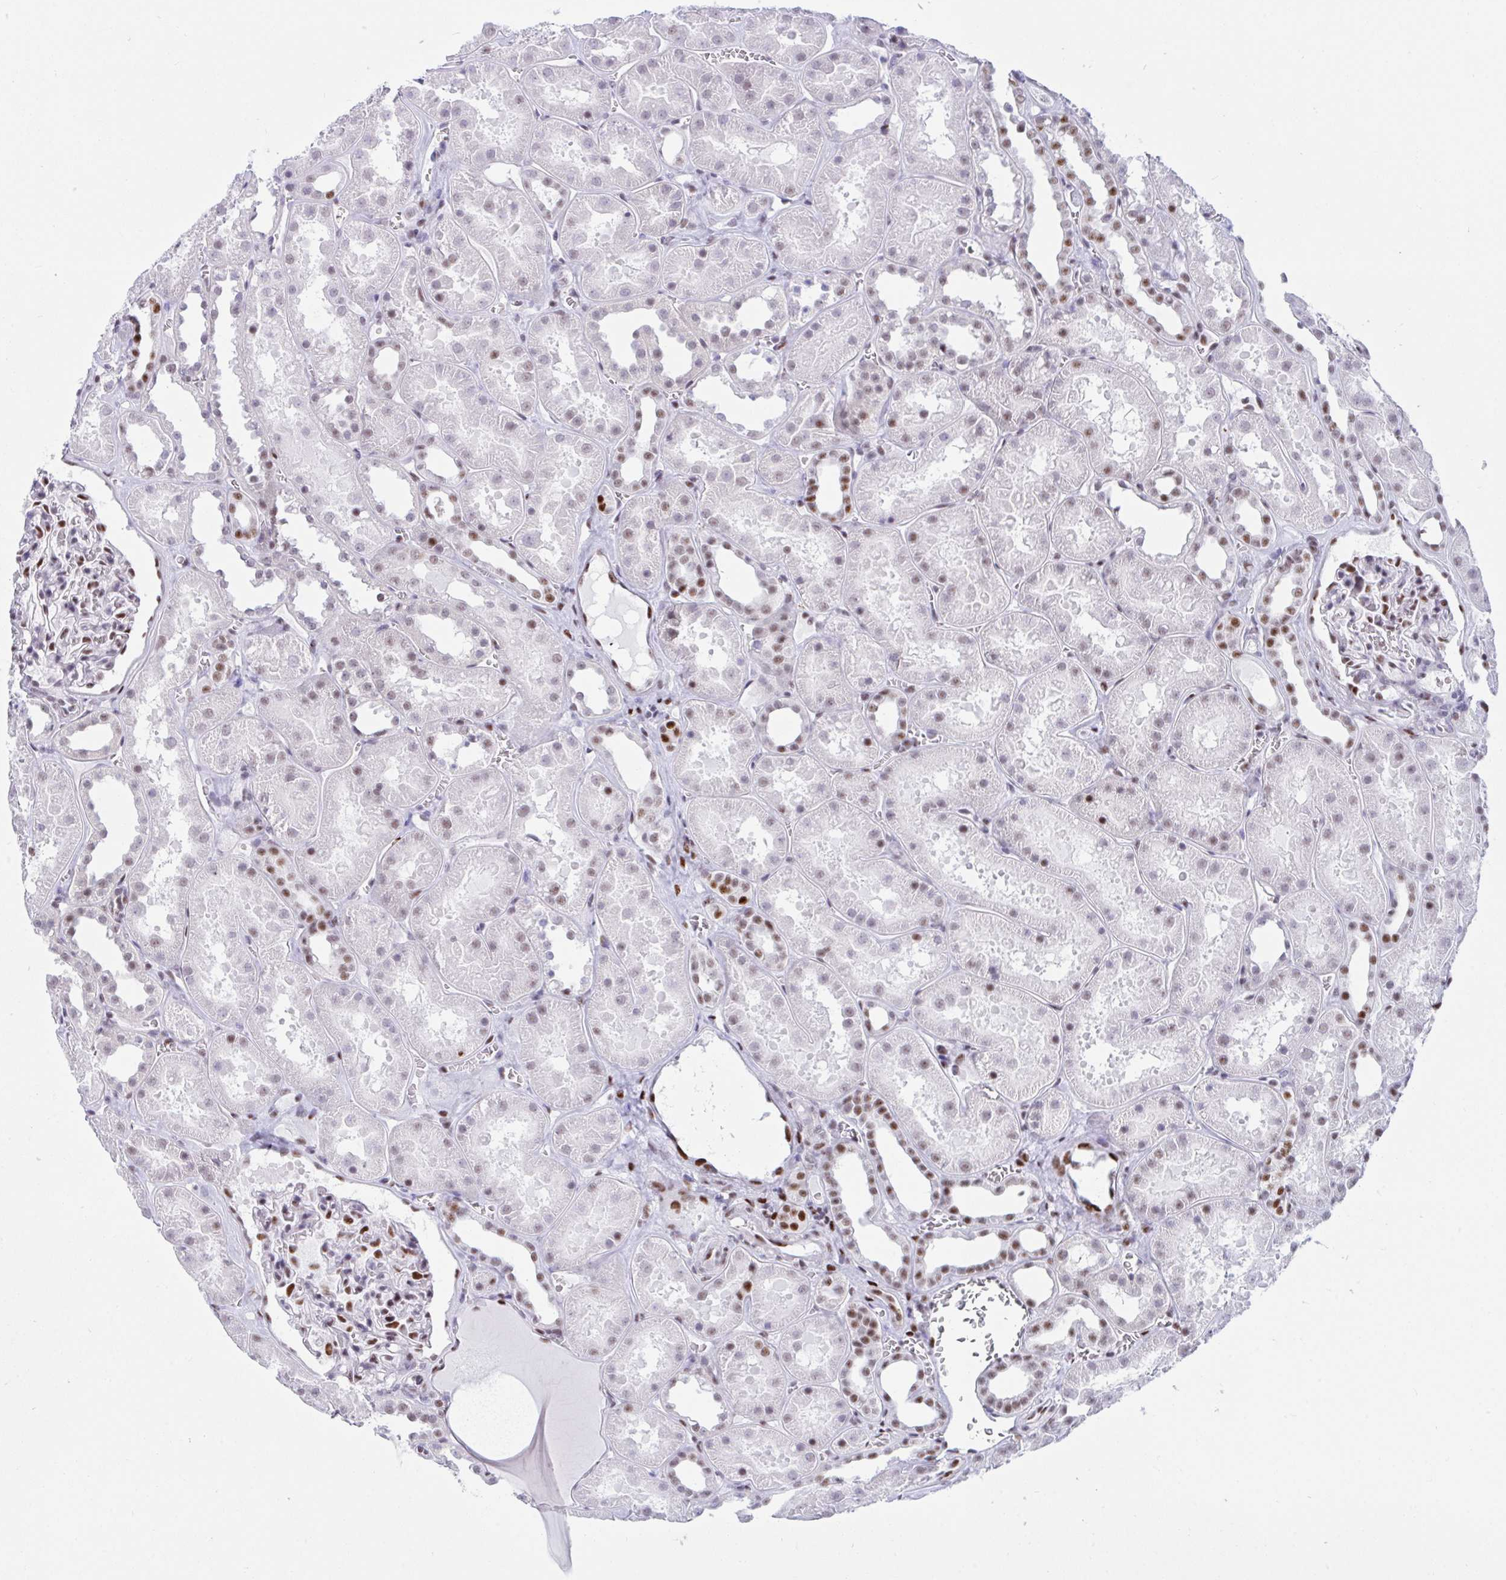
{"staining": {"intensity": "strong", "quantity": "25%-75%", "location": "nuclear"}, "tissue": "kidney", "cell_type": "Cells in glomeruli", "image_type": "normal", "snomed": [{"axis": "morphology", "description": "Normal tissue, NOS"}, {"axis": "topography", "description": "Kidney"}], "caption": "DAB (3,3'-diaminobenzidine) immunohistochemical staining of unremarkable kidney exhibits strong nuclear protein expression in about 25%-75% of cells in glomeruli. The staining was performed using DAB, with brown indicating positive protein expression. Nuclei are stained blue with hematoxylin.", "gene": "IKZF2", "patient": {"sex": "female", "age": 41}}